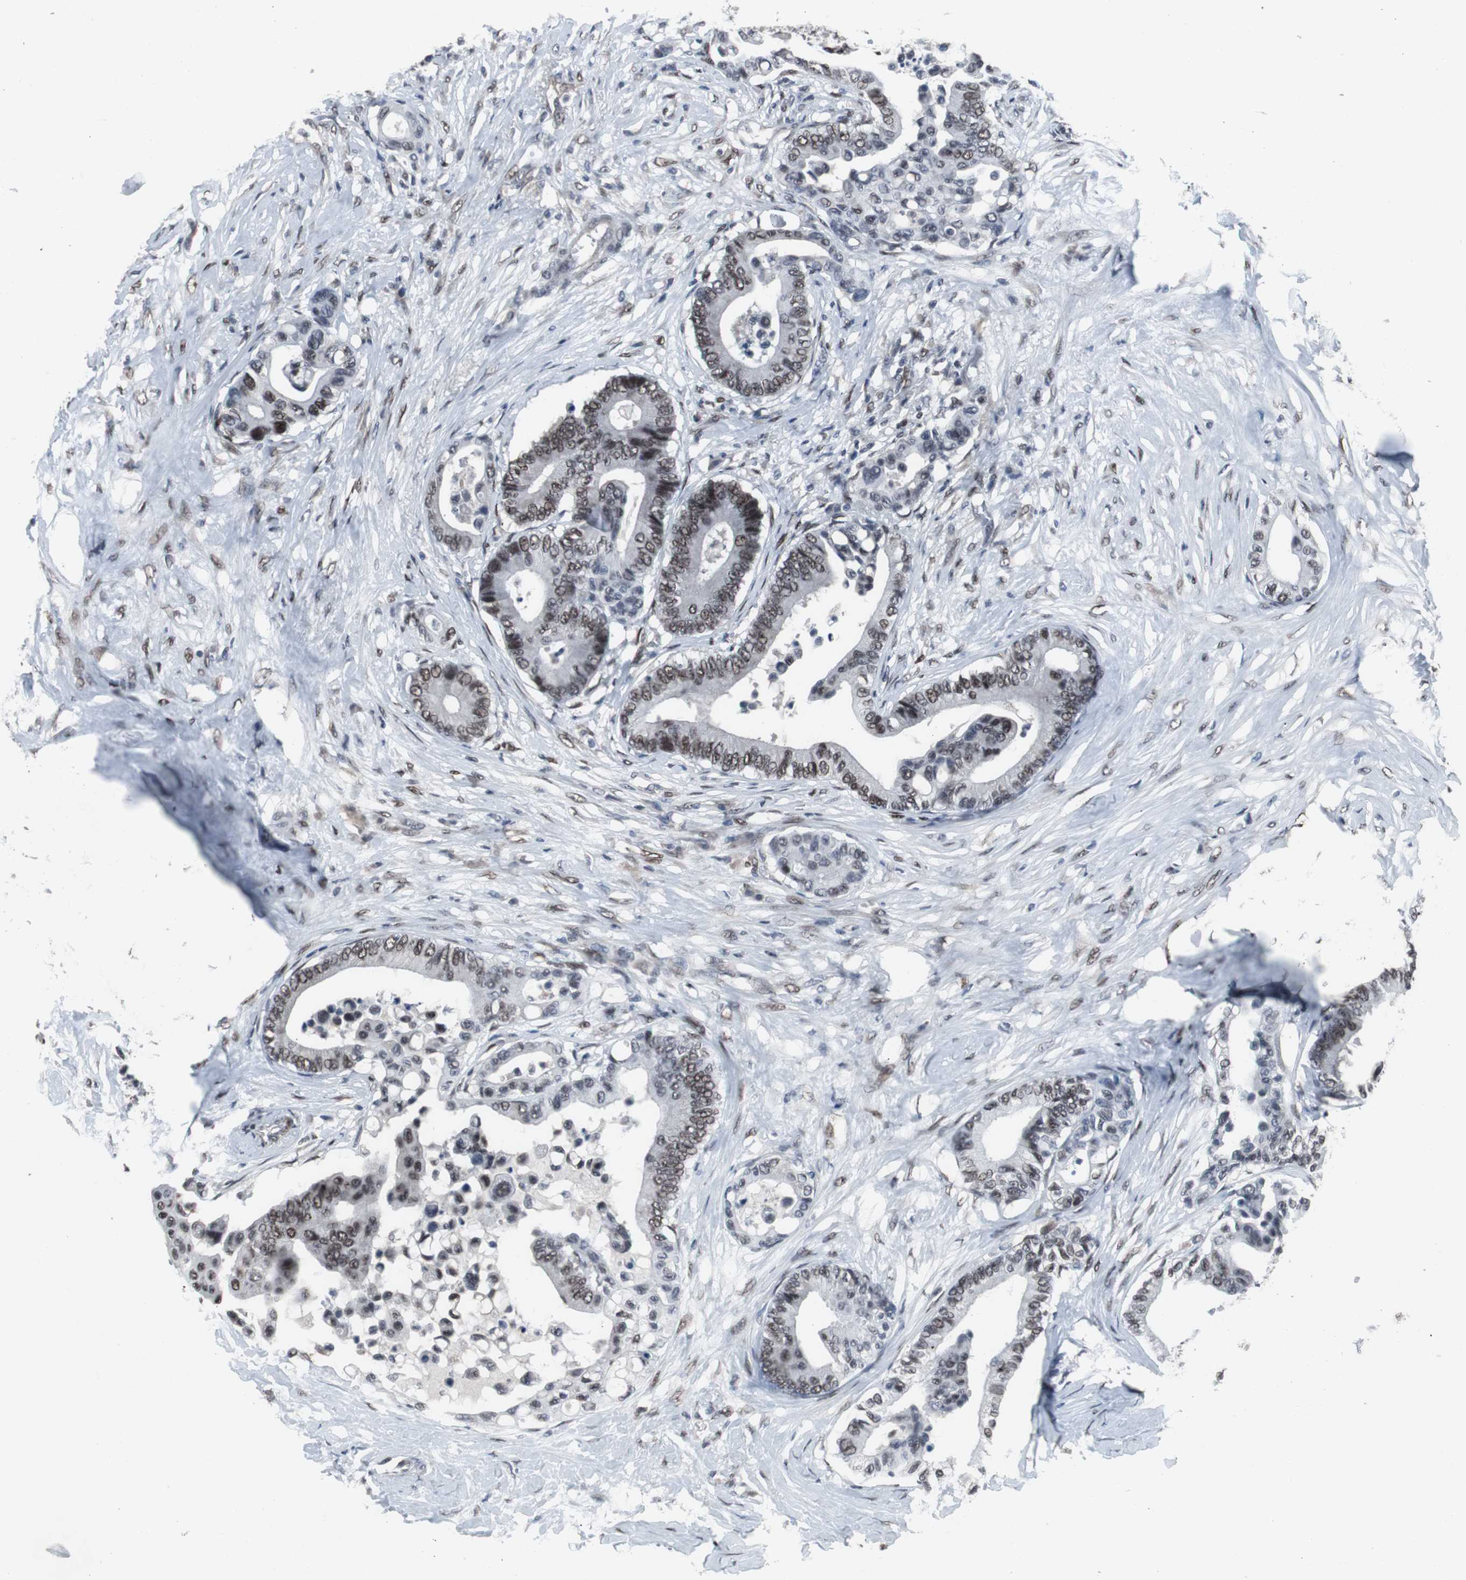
{"staining": {"intensity": "moderate", "quantity": ">75%", "location": "nuclear"}, "tissue": "colorectal cancer", "cell_type": "Tumor cells", "image_type": "cancer", "snomed": [{"axis": "morphology", "description": "Normal tissue, NOS"}, {"axis": "morphology", "description": "Adenocarcinoma, NOS"}, {"axis": "topography", "description": "Colon"}], "caption": "Adenocarcinoma (colorectal) stained with DAB (3,3'-diaminobenzidine) IHC shows medium levels of moderate nuclear staining in about >75% of tumor cells. The protein of interest is shown in brown color, while the nuclei are stained blue.", "gene": "FOXP4", "patient": {"sex": "male", "age": 82}}